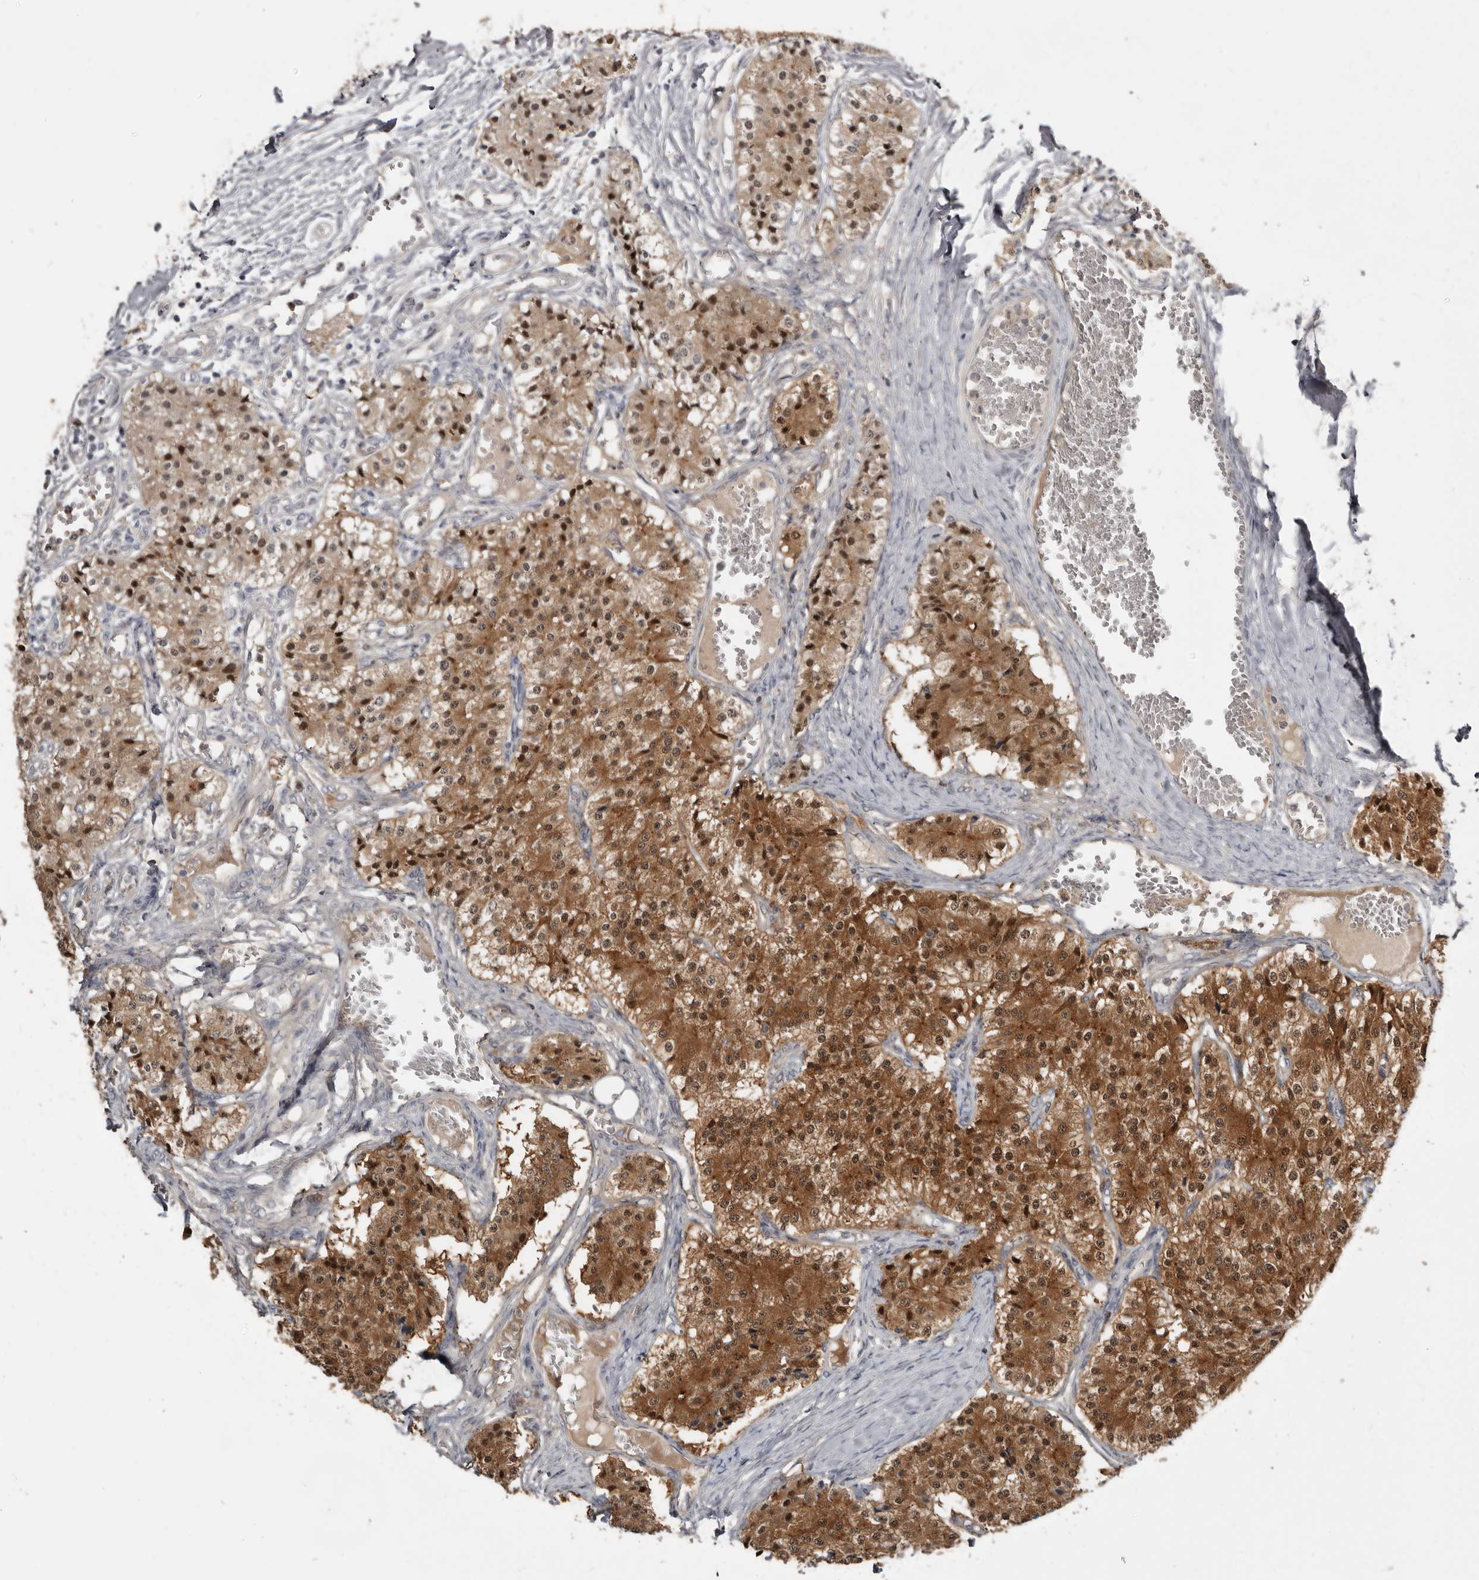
{"staining": {"intensity": "moderate", "quantity": ">75%", "location": "cytoplasmic/membranous,nuclear"}, "tissue": "carcinoid", "cell_type": "Tumor cells", "image_type": "cancer", "snomed": [{"axis": "morphology", "description": "Carcinoid, malignant, NOS"}, {"axis": "topography", "description": "Colon"}], "caption": "Human carcinoid stained for a protein (brown) exhibits moderate cytoplasmic/membranous and nuclear positive staining in approximately >75% of tumor cells.", "gene": "RBKS", "patient": {"sex": "female", "age": 52}}